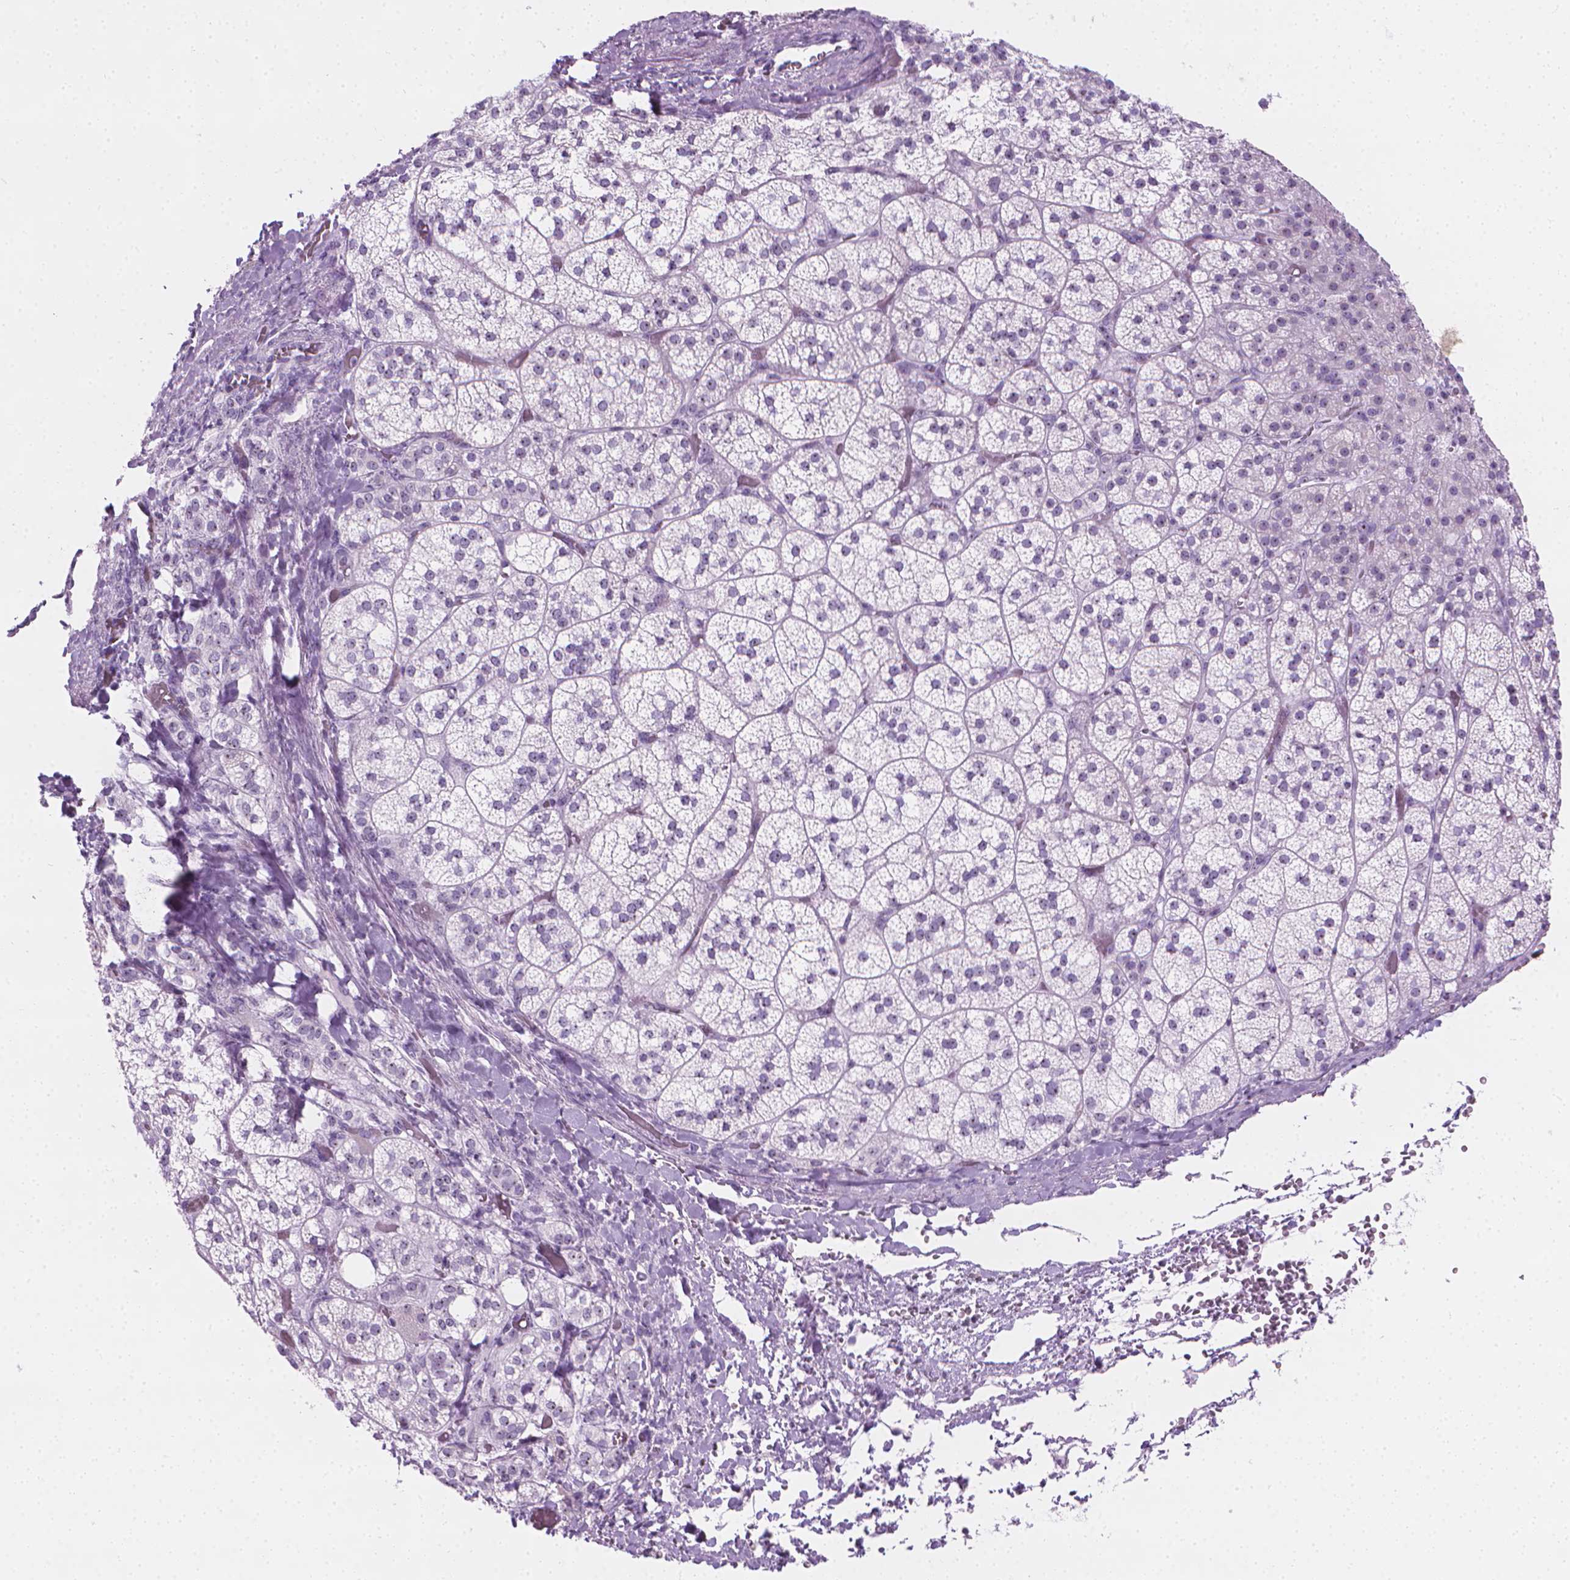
{"staining": {"intensity": "weak", "quantity": "25%-75%", "location": "nuclear"}, "tissue": "adrenal gland", "cell_type": "Glandular cells", "image_type": "normal", "snomed": [{"axis": "morphology", "description": "Normal tissue, NOS"}, {"axis": "topography", "description": "Adrenal gland"}], "caption": "Immunohistochemistry staining of benign adrenal gland, which reveals low levels of weak nuclear staining in about 25%-75% of glandular cells indicating weak nuclear protein positivity. The staining was performed using DAB (3,3'-diaminobenzidine) (brown) for protein detection and nuclei were counterstained in hematoxylin (blue).", "gene": "NOL7", "patient": {"sex": "female", "age": 60}}